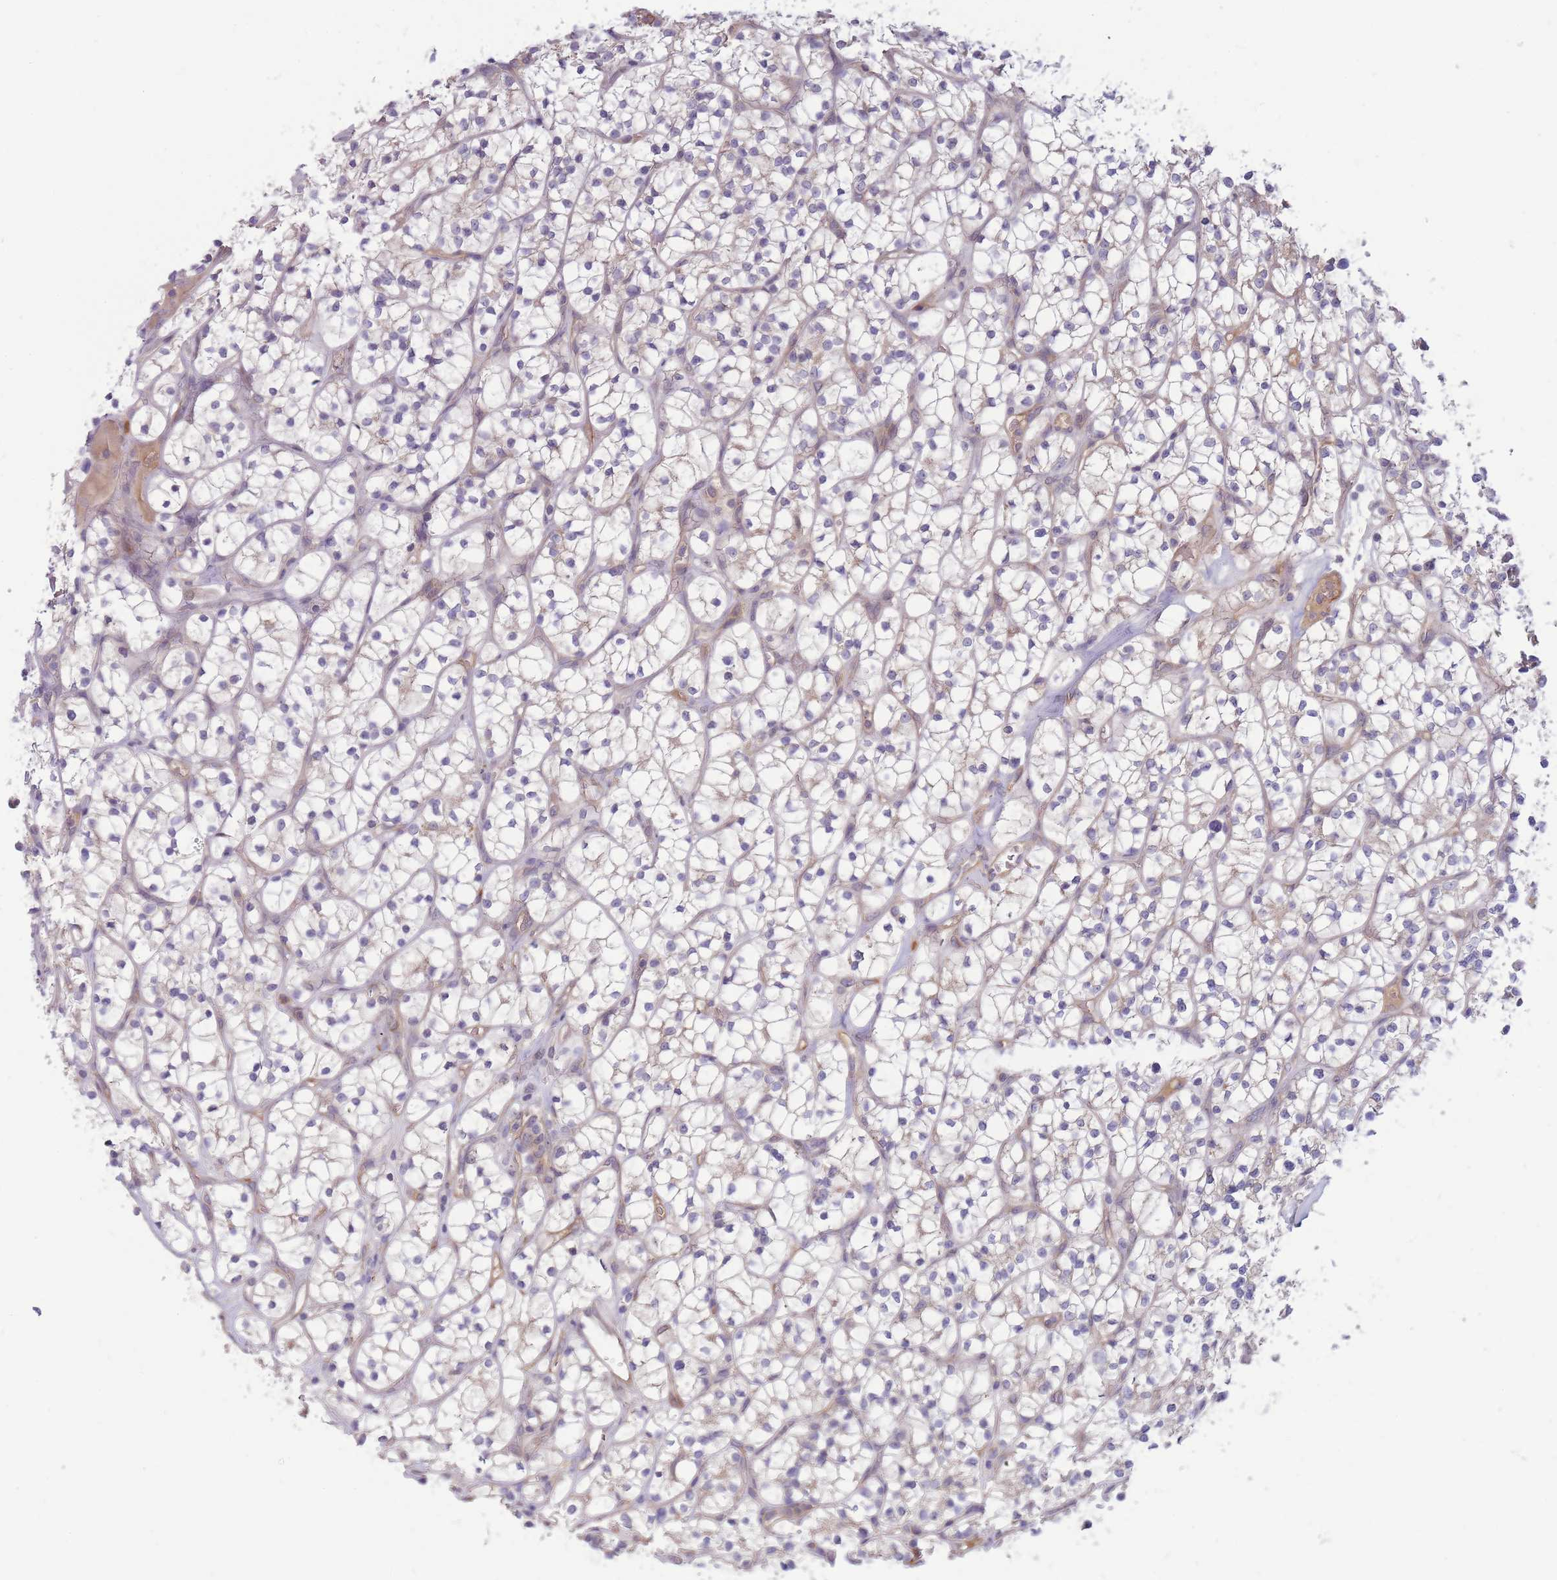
{"staining": {"intensity": "negative", "quantity": "none", "location": "none"}, "tissue": "renal cancer", "cell_type": "Tumor cells", "image_type": "cancer", "snomed": [{"axis": "morphology", "description": "Adenocarcinoma, NOS"}, {"axis": "topography", "description": "Kidney"}], "caption": "Protein analysis of renal cancer (adenocarcinoma) displays no significant expression in tumor cells.", "gene": "NDUFAF5", "patient": {"sex": "female", "age": 64}}